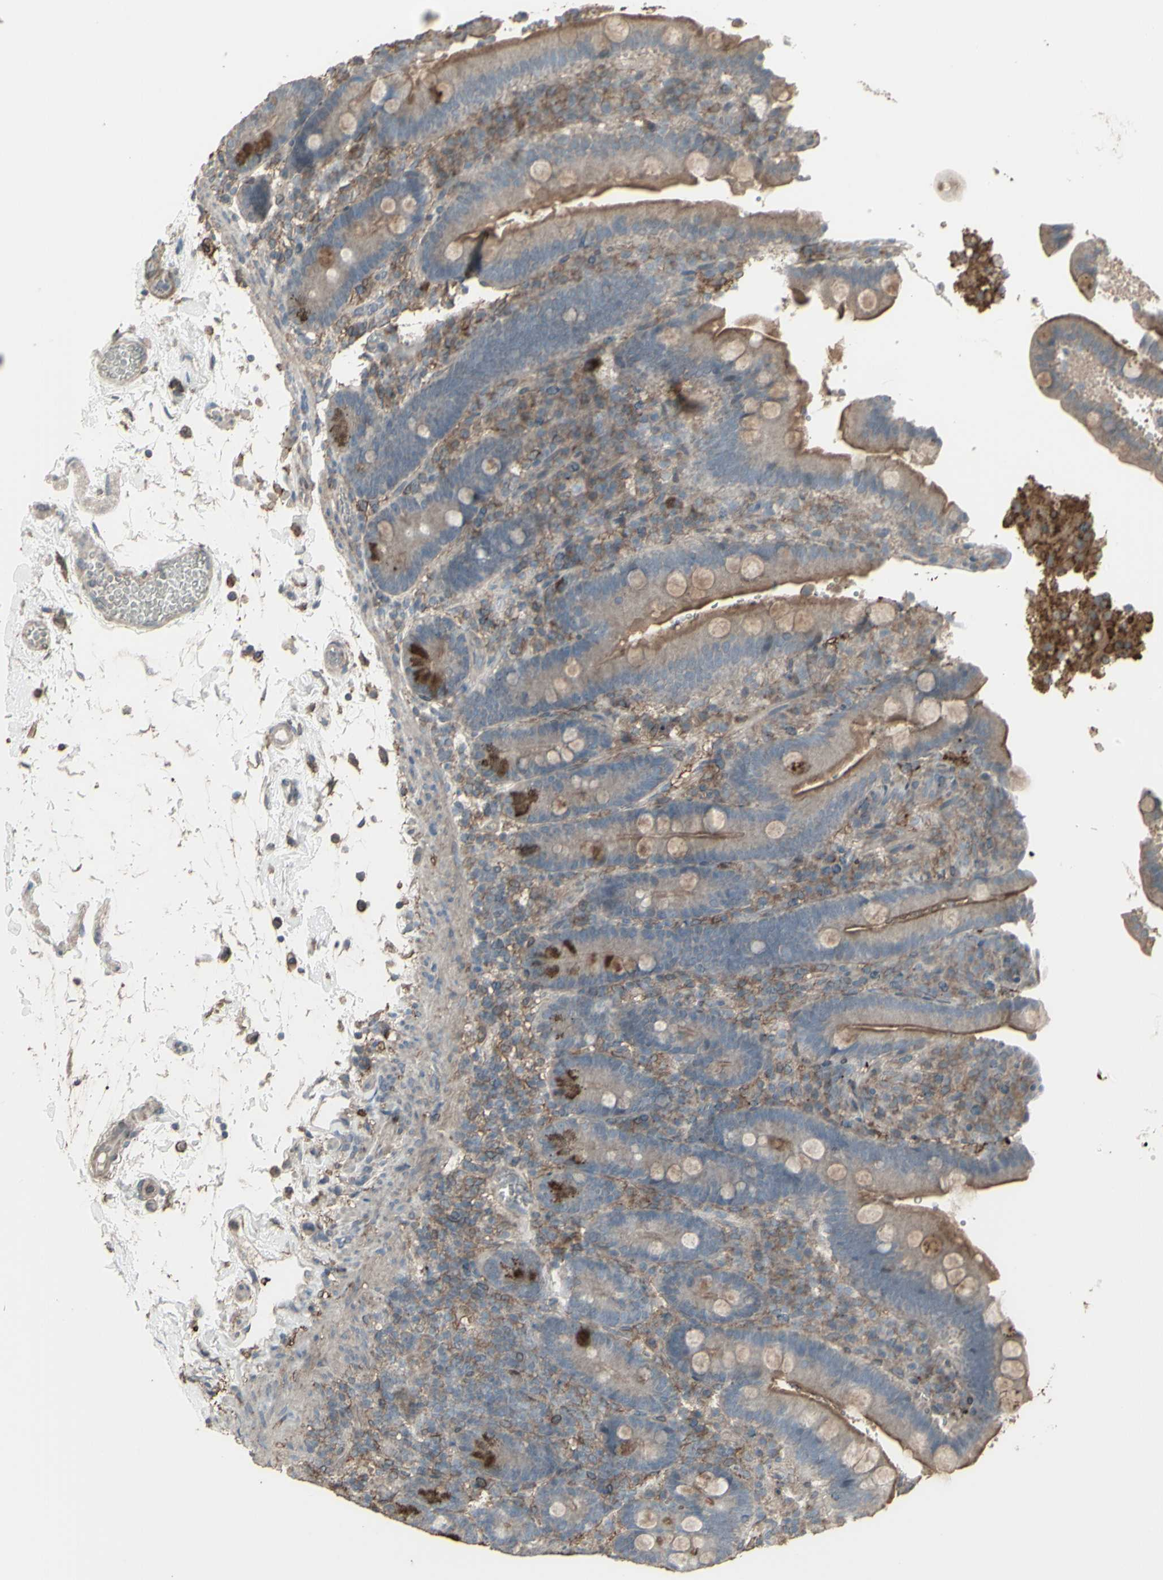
{"staining": {"intensity": "moderate", "quantity": "25%-75%", "location": "cytoplasmic/membranous"}, "tissue": "duodenum", "cell_type": "Glandular cells", "image_type": "normal", "snomed": [{"axis": "morphology", "description": "Normal tissue, NOS"}, {"axis": "topography", "description": "Small intestine, NOS"}], "caption": "Protein staining by immunohistochemistry (IHC) demonstrates moderate cytoplasmic/membranous staining in approximately 25%-75% of glandular cells in benign duodenum. The staining is performed using DAB (3,3'-diaminobenzidine) brown chromogen to label protein expression. The nuclei are counter-stained blue using hematoxylin.", "gene": "SMO", "patient": {"sex": "female", "age": 71}}